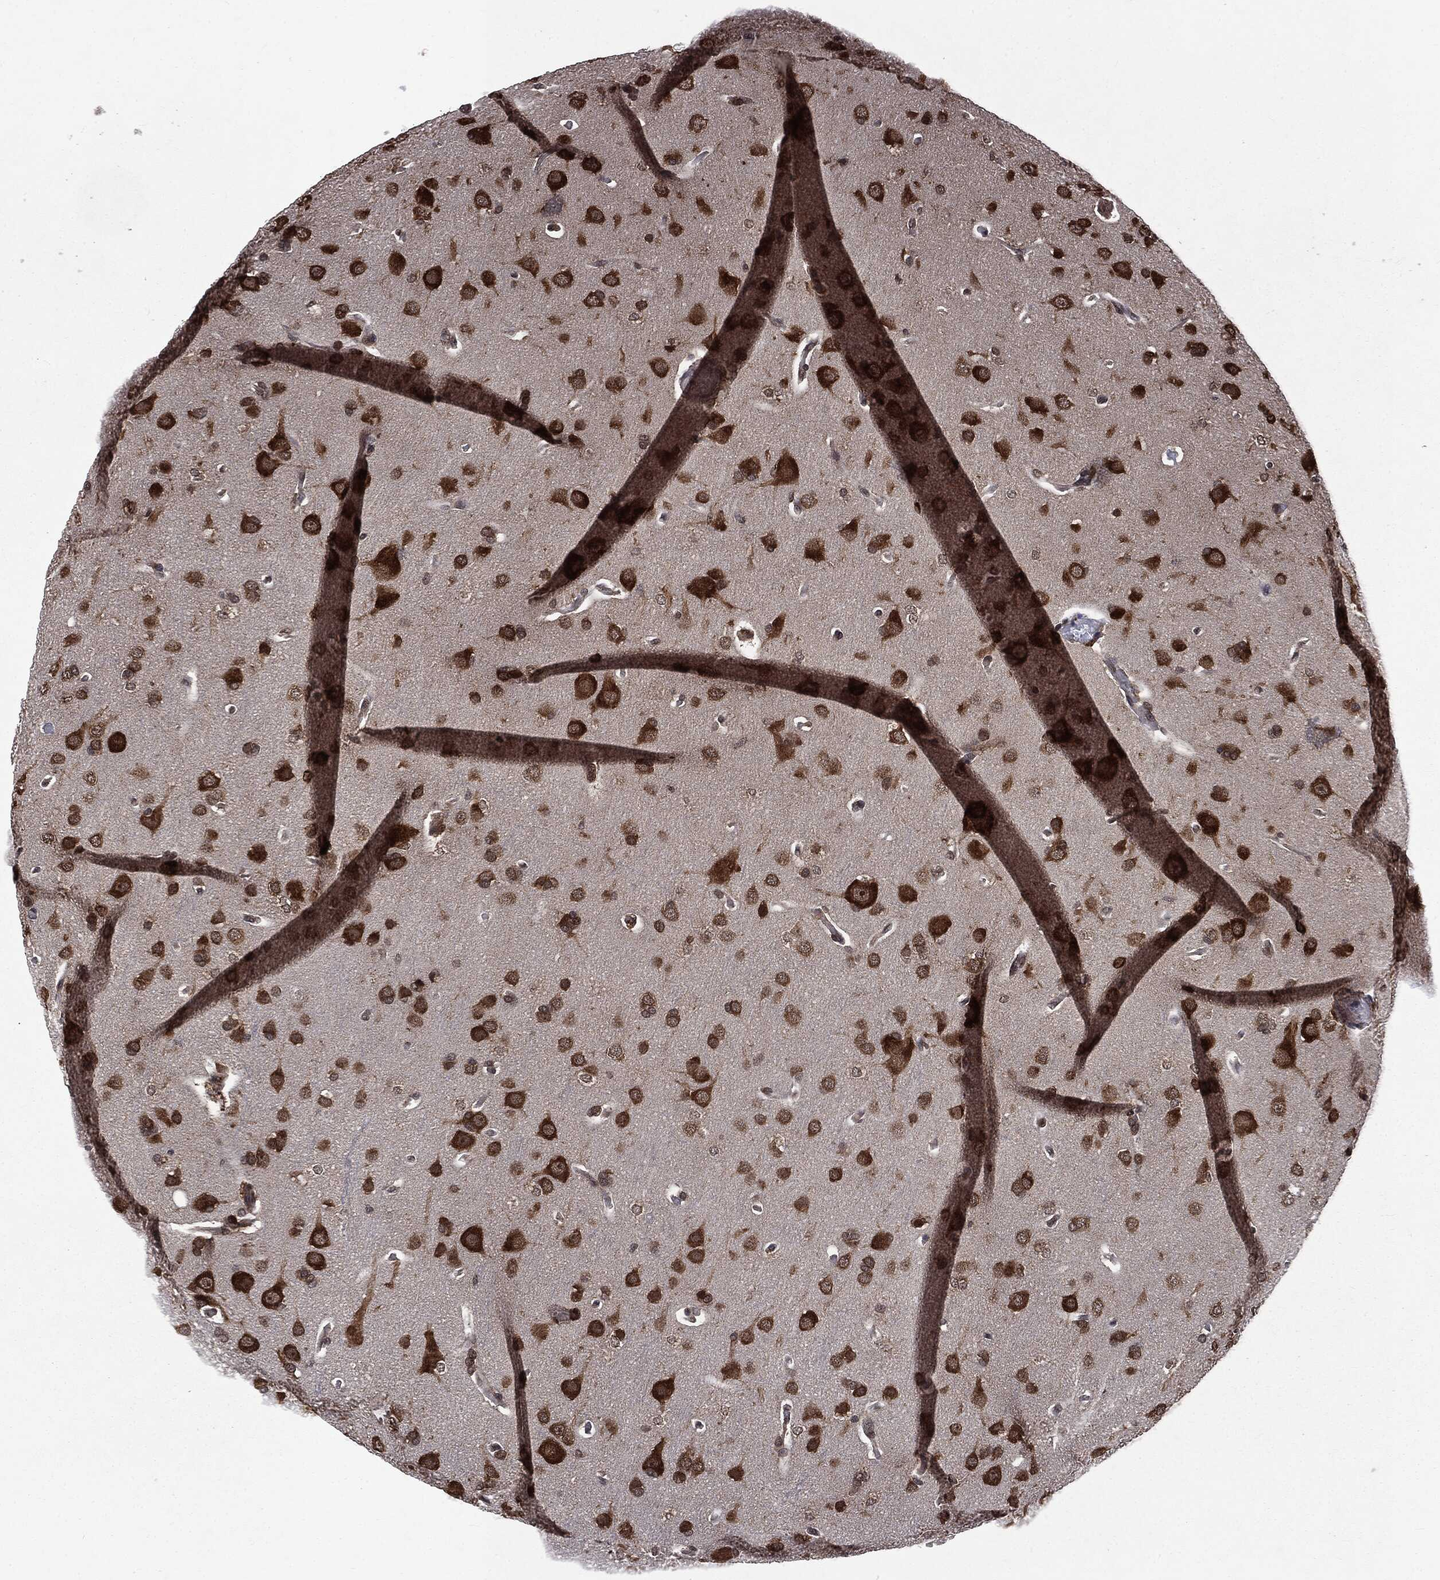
{"staining": {"intensity": "strong", "quantity": ">75%", "location": "cytoplasmic/membranous"}, "tissue": "glioma", "cell_type": "Tumor cells", "image_type": "cancer", "snomed": [{"axis": "morphology", "description": "Glioma, malignant, Low grade"}, {"axis": "topography", "description": "Brain"}], "caption": "Immunohistochemistry (IHC) micrograph of human glioma stained for a protein (brown), which reveals high levels of strong cytoplasmic/membranous expression in approximately >75% of tumor cells.", "gene": "STAU2", "patient": {"sex": "male", "age": 41}}